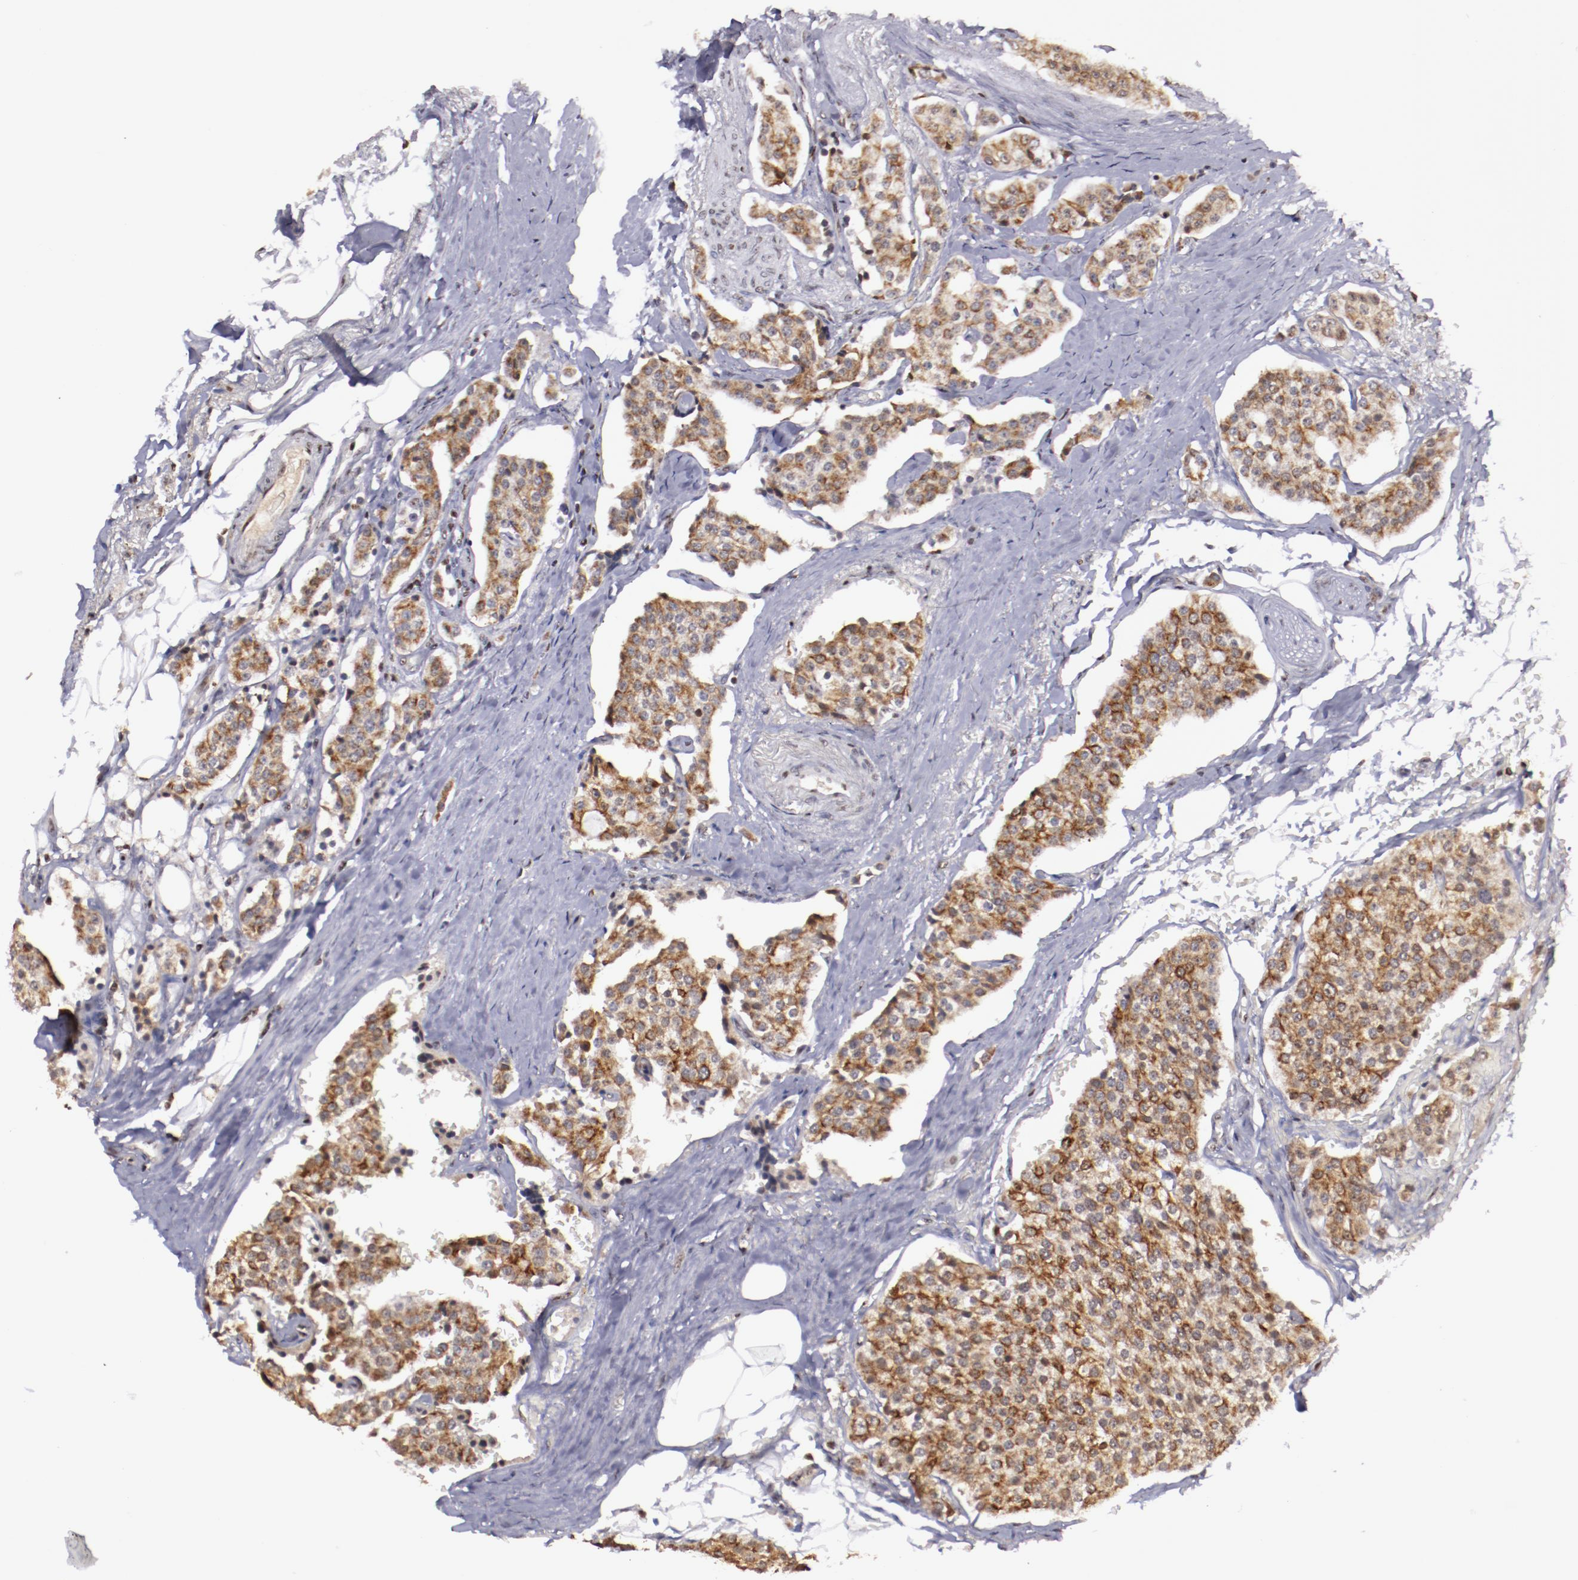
{"staining": {"intensity": "moderate", "quantity": ">75%", "location": "cytoplasmic/membranous,nuclear"}, "tissue": "carcinoid", "cell_type": "Tumor cells", "image_type": "cancer", "snomed": [{"axis": "morphology", "description": "Carcinoid, malignant, NOS"}, {"axis": "topography", "description": "Colon"}], "caption": "Moderate cytoplasmic/membranous and nuclear positivity for a protein is appreciated in approximately >75% of tumor cells of carcinoid using IHC.", "gene": "DDX24", "patient": {"sex": "female", "age": 61}}